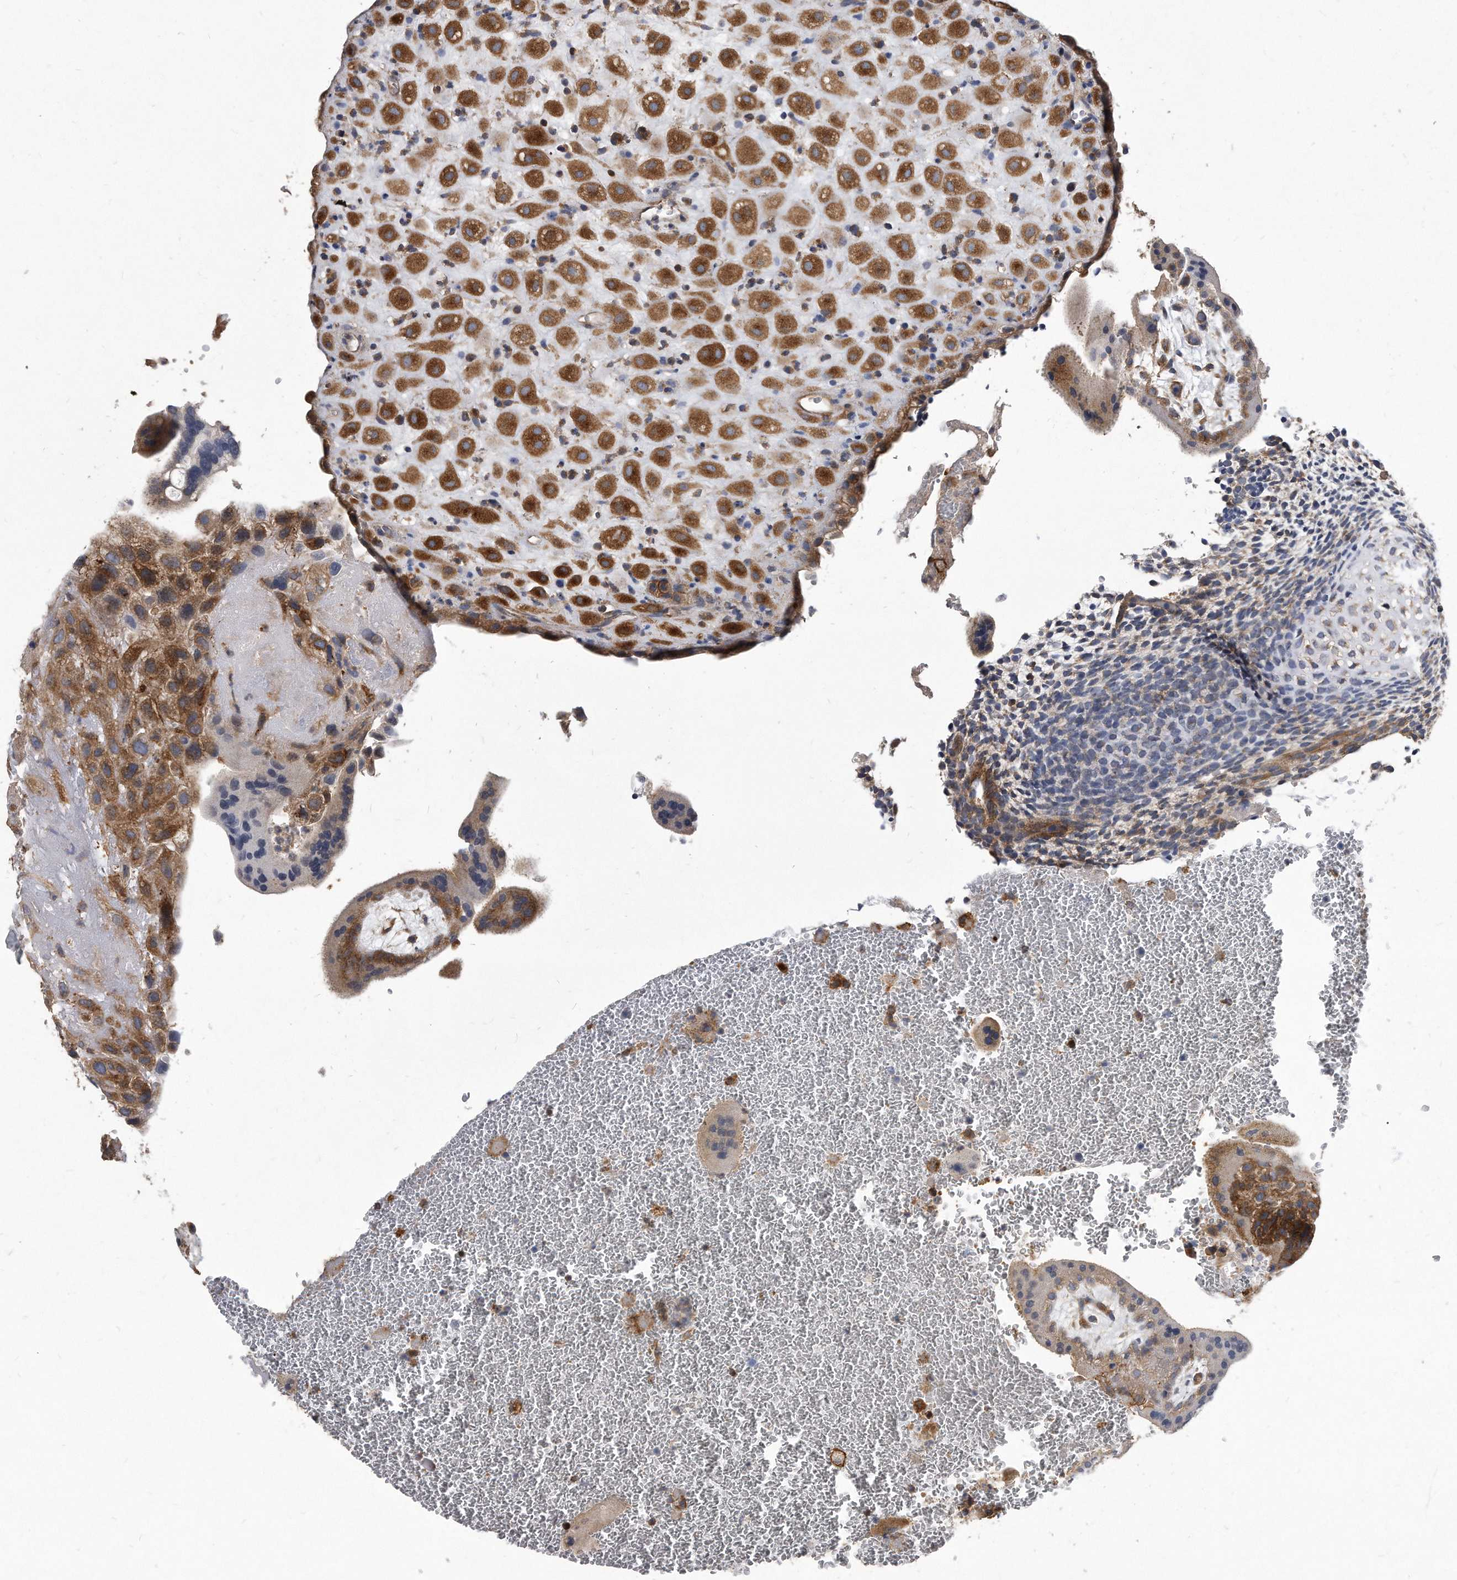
{"staining": {"intensity": "strong", "quantity": "25%-75%", "location": "cytoplasmic/membranous"}, "tissue": "placenta", "cell_type": "Decidual cells", "image_type": "normal", "snomed": [{"axis": "morphology", "description": "Normal tissue, NOS"}, {"axis": "topography", "description": "Placenta"}], "caption": "Placenta stained with DAB (3,3'-diaminobenzidine) IHC exhibits high levels of strong cytoplasmic/membranous staining in approximately 25%-75% of decidual cells. The staining was performed using DAB (3,3'-diaminobenzidine), with brown indicating positive protein expression. Nuclei are stained blue with hematoxylin.", "gene": "ATG5", "patient": {"sex": "female", "age": 35}}